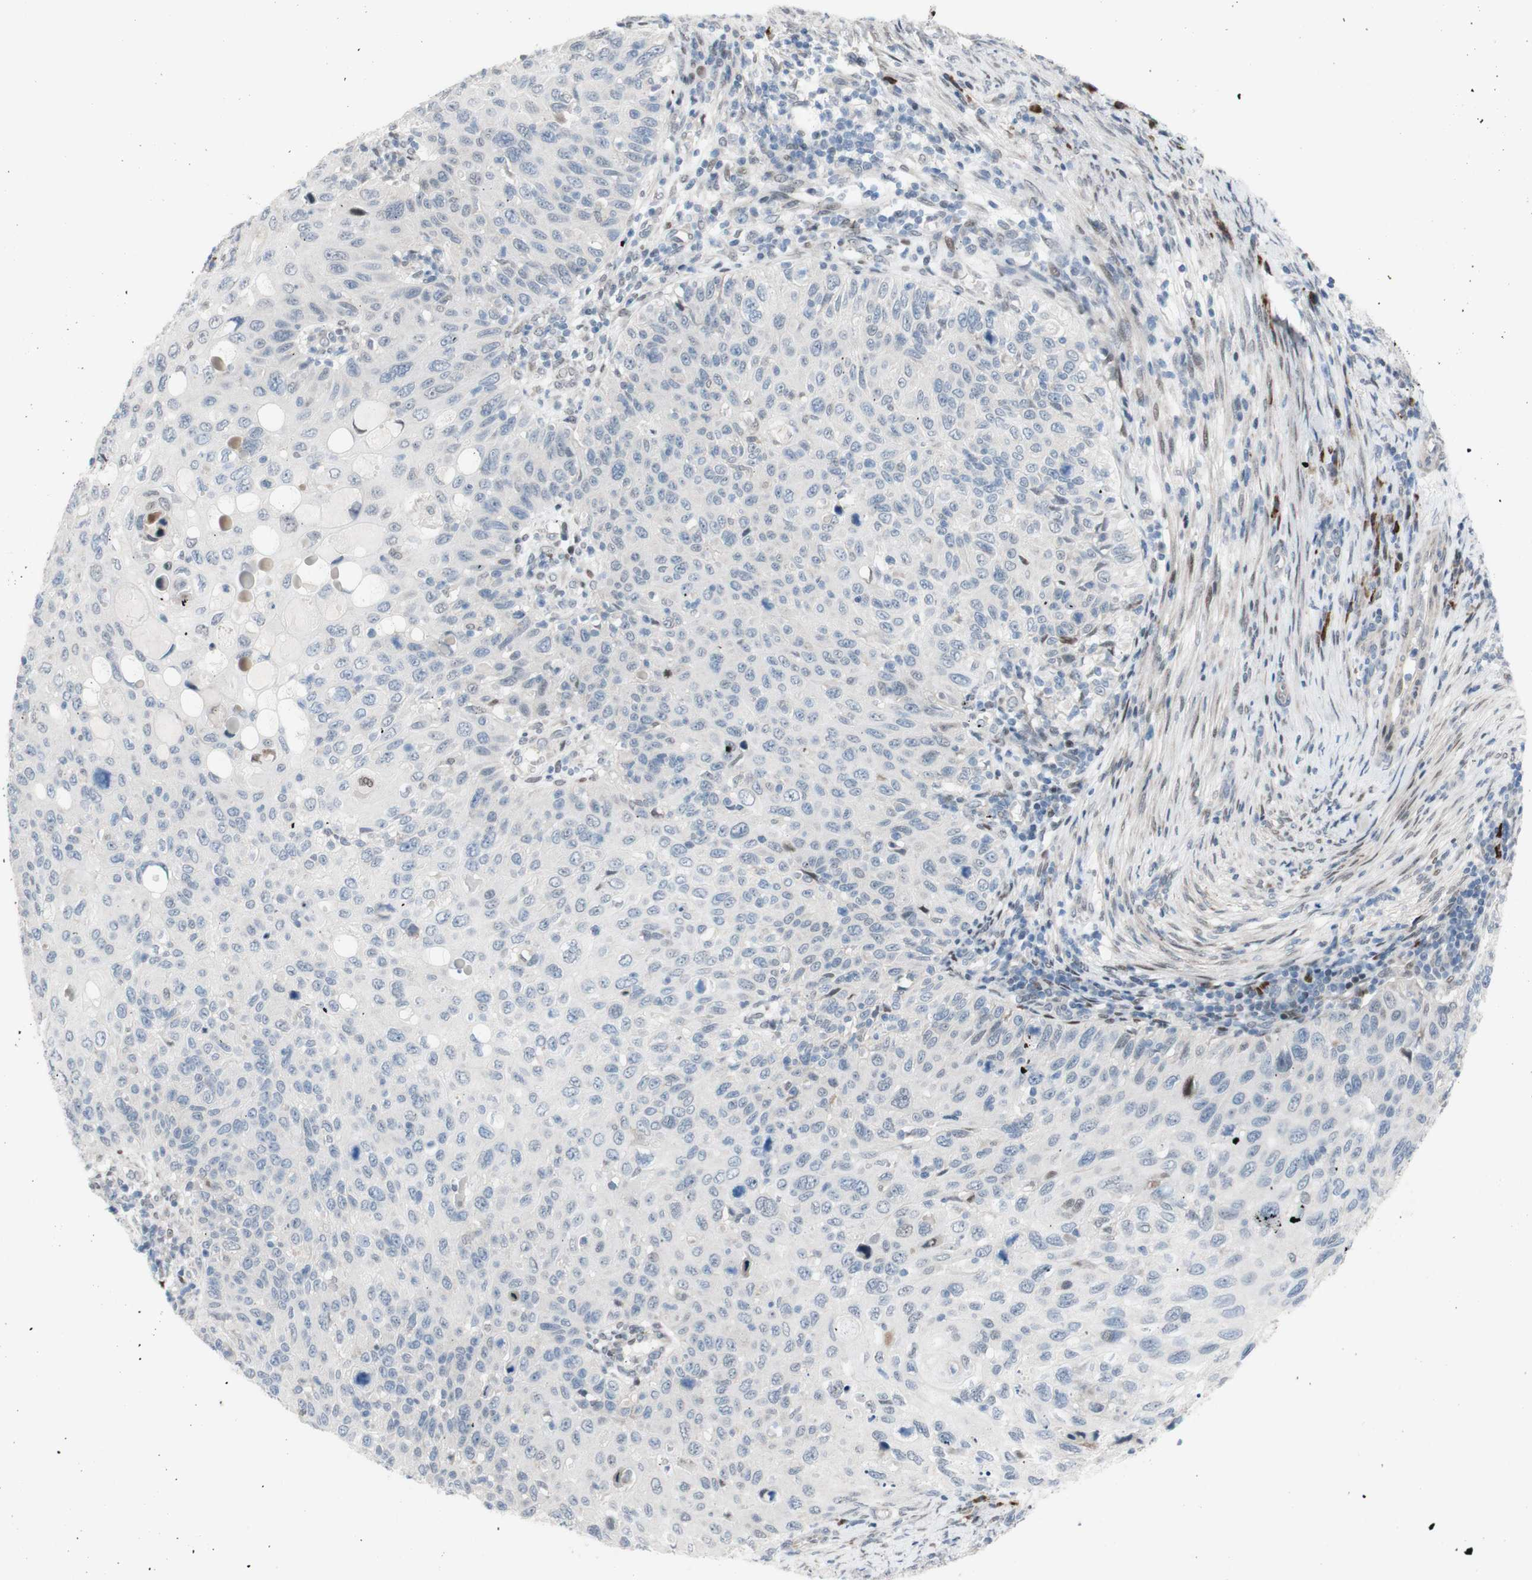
{"staining": {"intensity": "negative", "quantity": "none", "location": "none"}, "tissue": "cervical cancer", "cell_type": "Tumor cells", "image_type": "cancer", "snomed": [{"axis": "morphology", "description": "Squamous cell carcinoma, NOS"}, {"axis": "topography", "description": "Cervix"}], "caption": "High magnification brightfield microscopy of squamous cell carcinoma (cervical) stained with DAB (brown) and counterstained with hematoxylin (blue): tumor cells show no significant staining.", "gene": "PHTF2", "patient": {"sex": "female", "age": 70}}